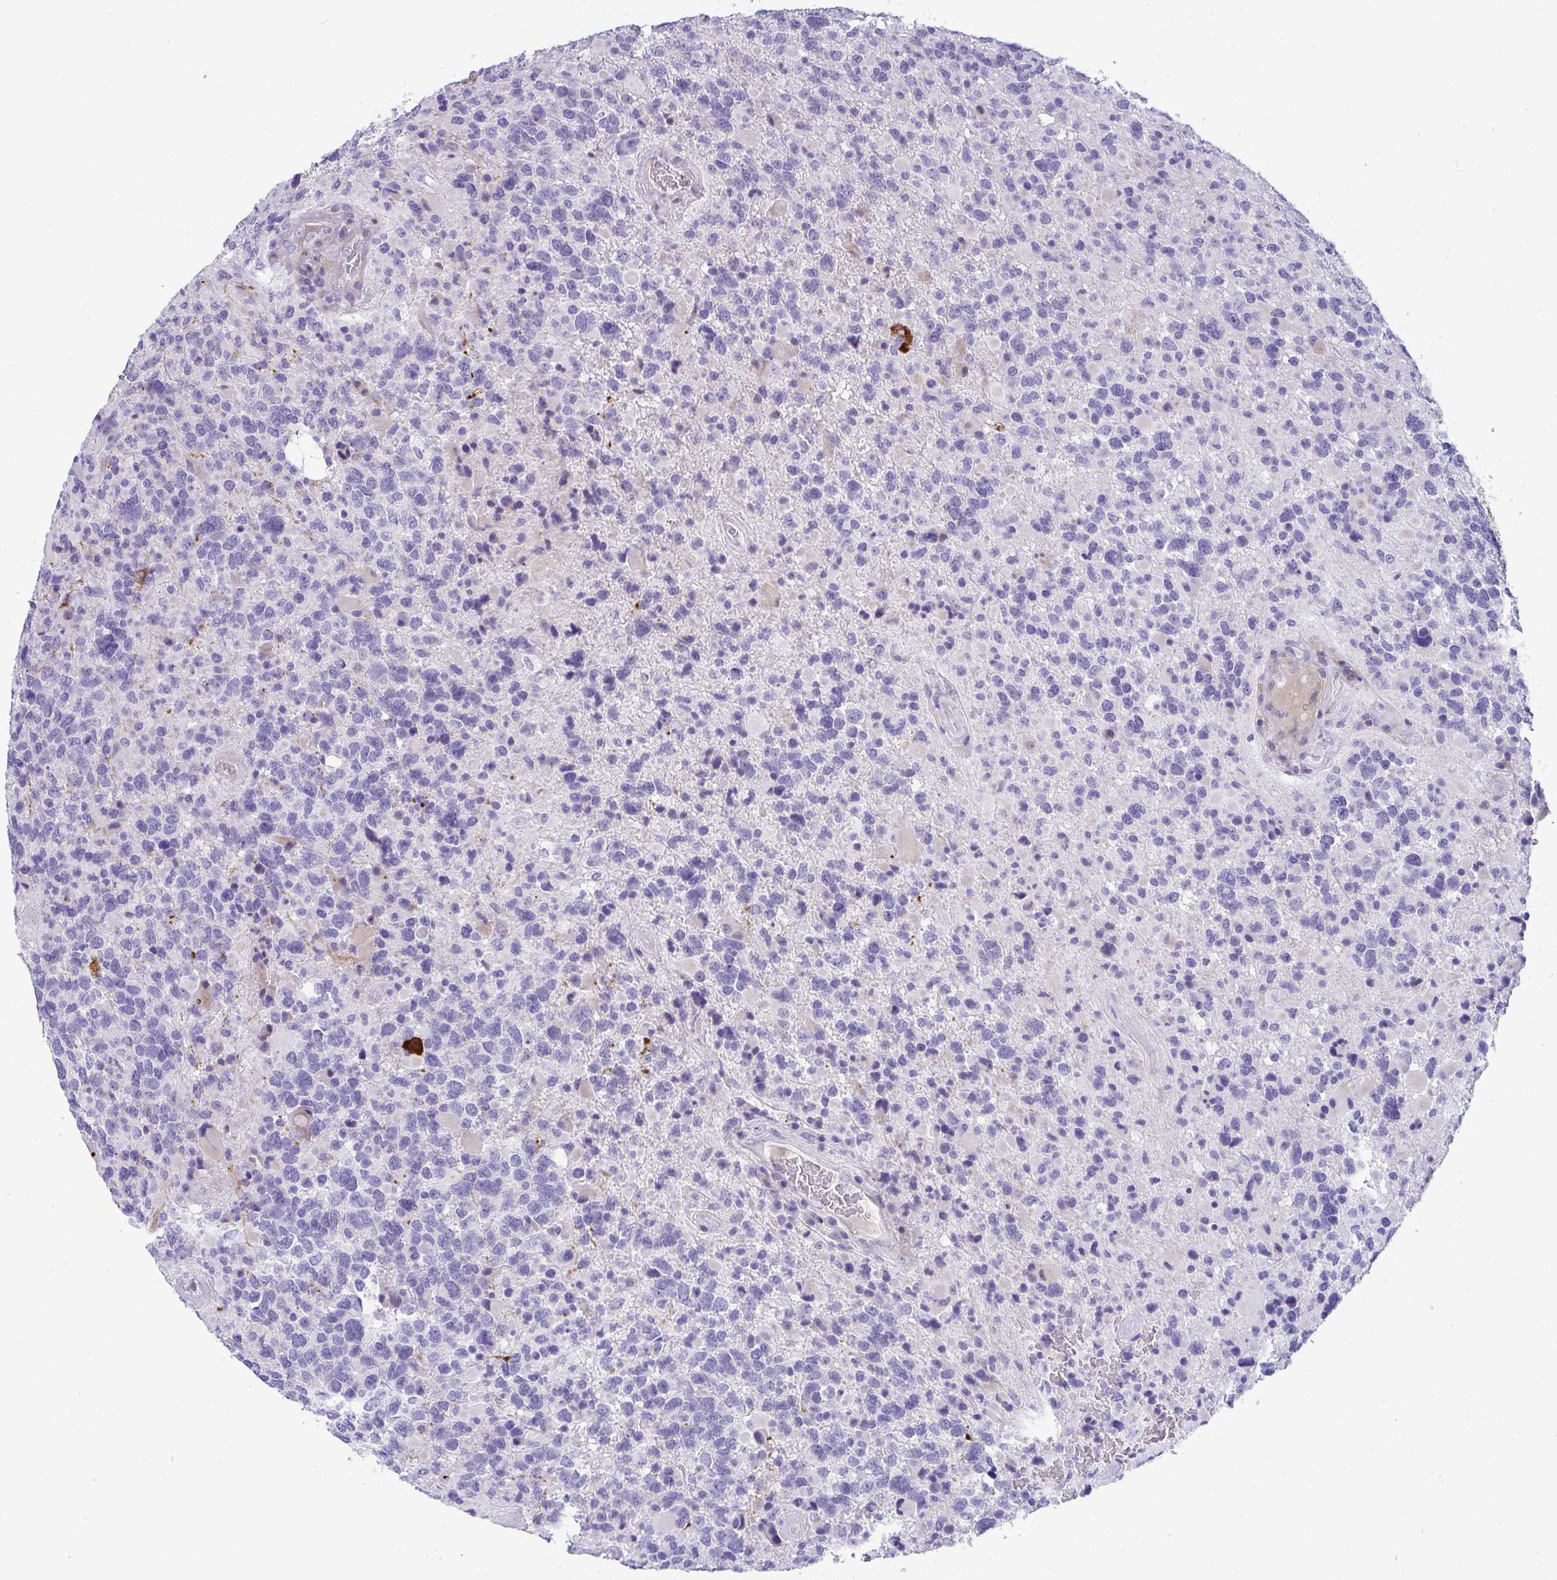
{"staining": {"intensity": "negative", "quantity": "none", "location": "none"}, "tissue": "glioma", "cell_type": "Tumor cells", "image_type": "cancer", "snomed": [{"axis": "morphology", "description": "Glioma, malignant, High grade"}, {"axis": "topography", "description": "Brain"}], "caption": "The immunohistochemistry image has no significant staining in tumor cells of glioma tissue.", "gene": "AK5", "patient": {"sex": "female", "age": 40}}